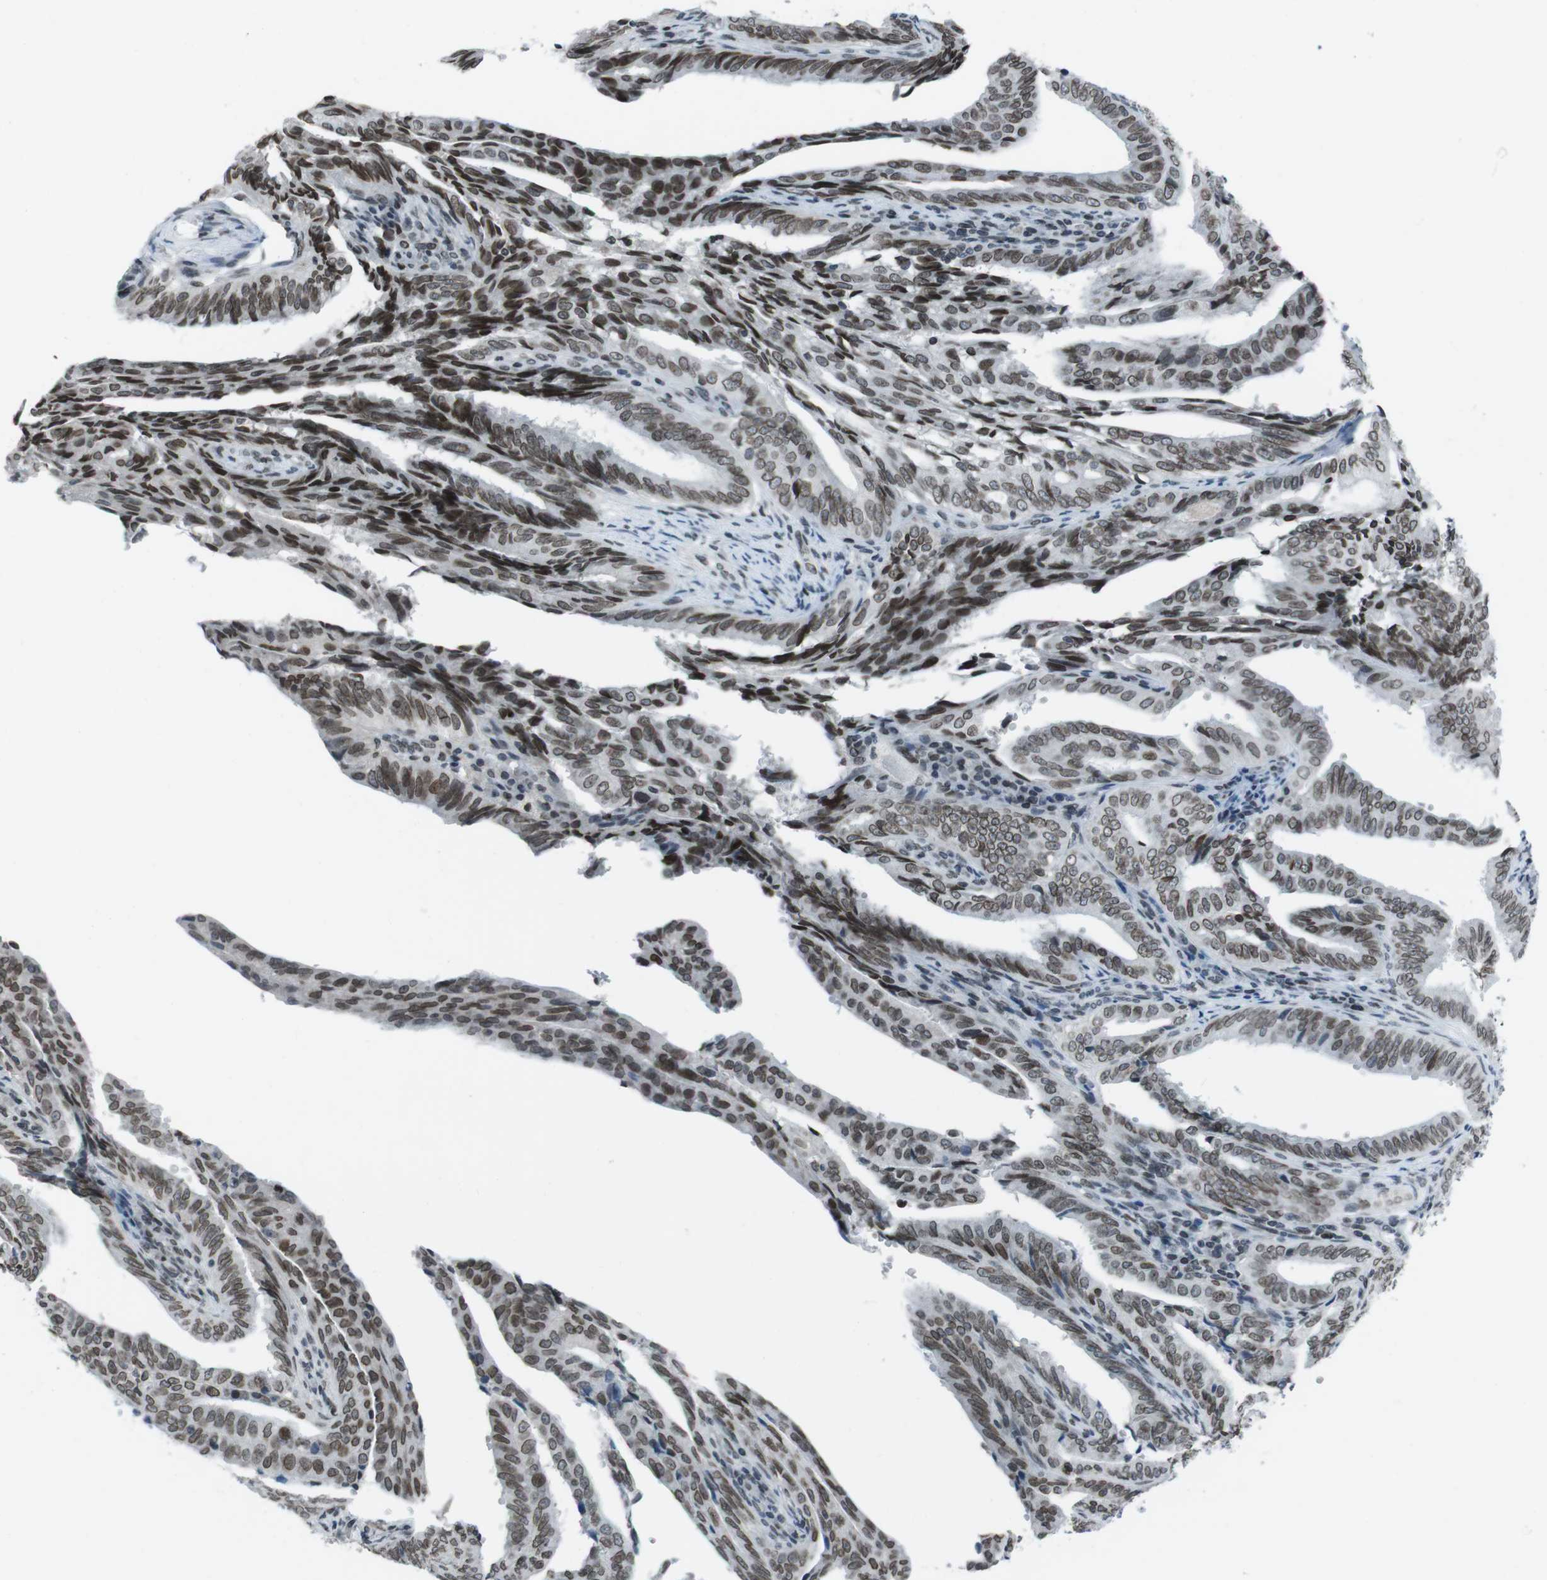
{"staining": {"intensity": "moderate", "quantity": ">75%", "location": "cytoplasmic/membranous,nuclear"}, "tissue": "endometrial cancer", "cell_type": "Tumor cells", "image_type": "cancer", "snomed": [{"axis": "morphology", "description": "Adenocarcinoma, NOS"}, {"axis": "topography", "description": "Endometrium"}], "caption": "Endometrial cancer (adenocarcinoma) tissue reveals moderate cytoplasmic/membranous and nuclear positivity in approximately >75% of tumor cells, visualized by immunohistochemistry.", "gene": "MAD1L1", "patient": {"sex": "female", "age": 58}}